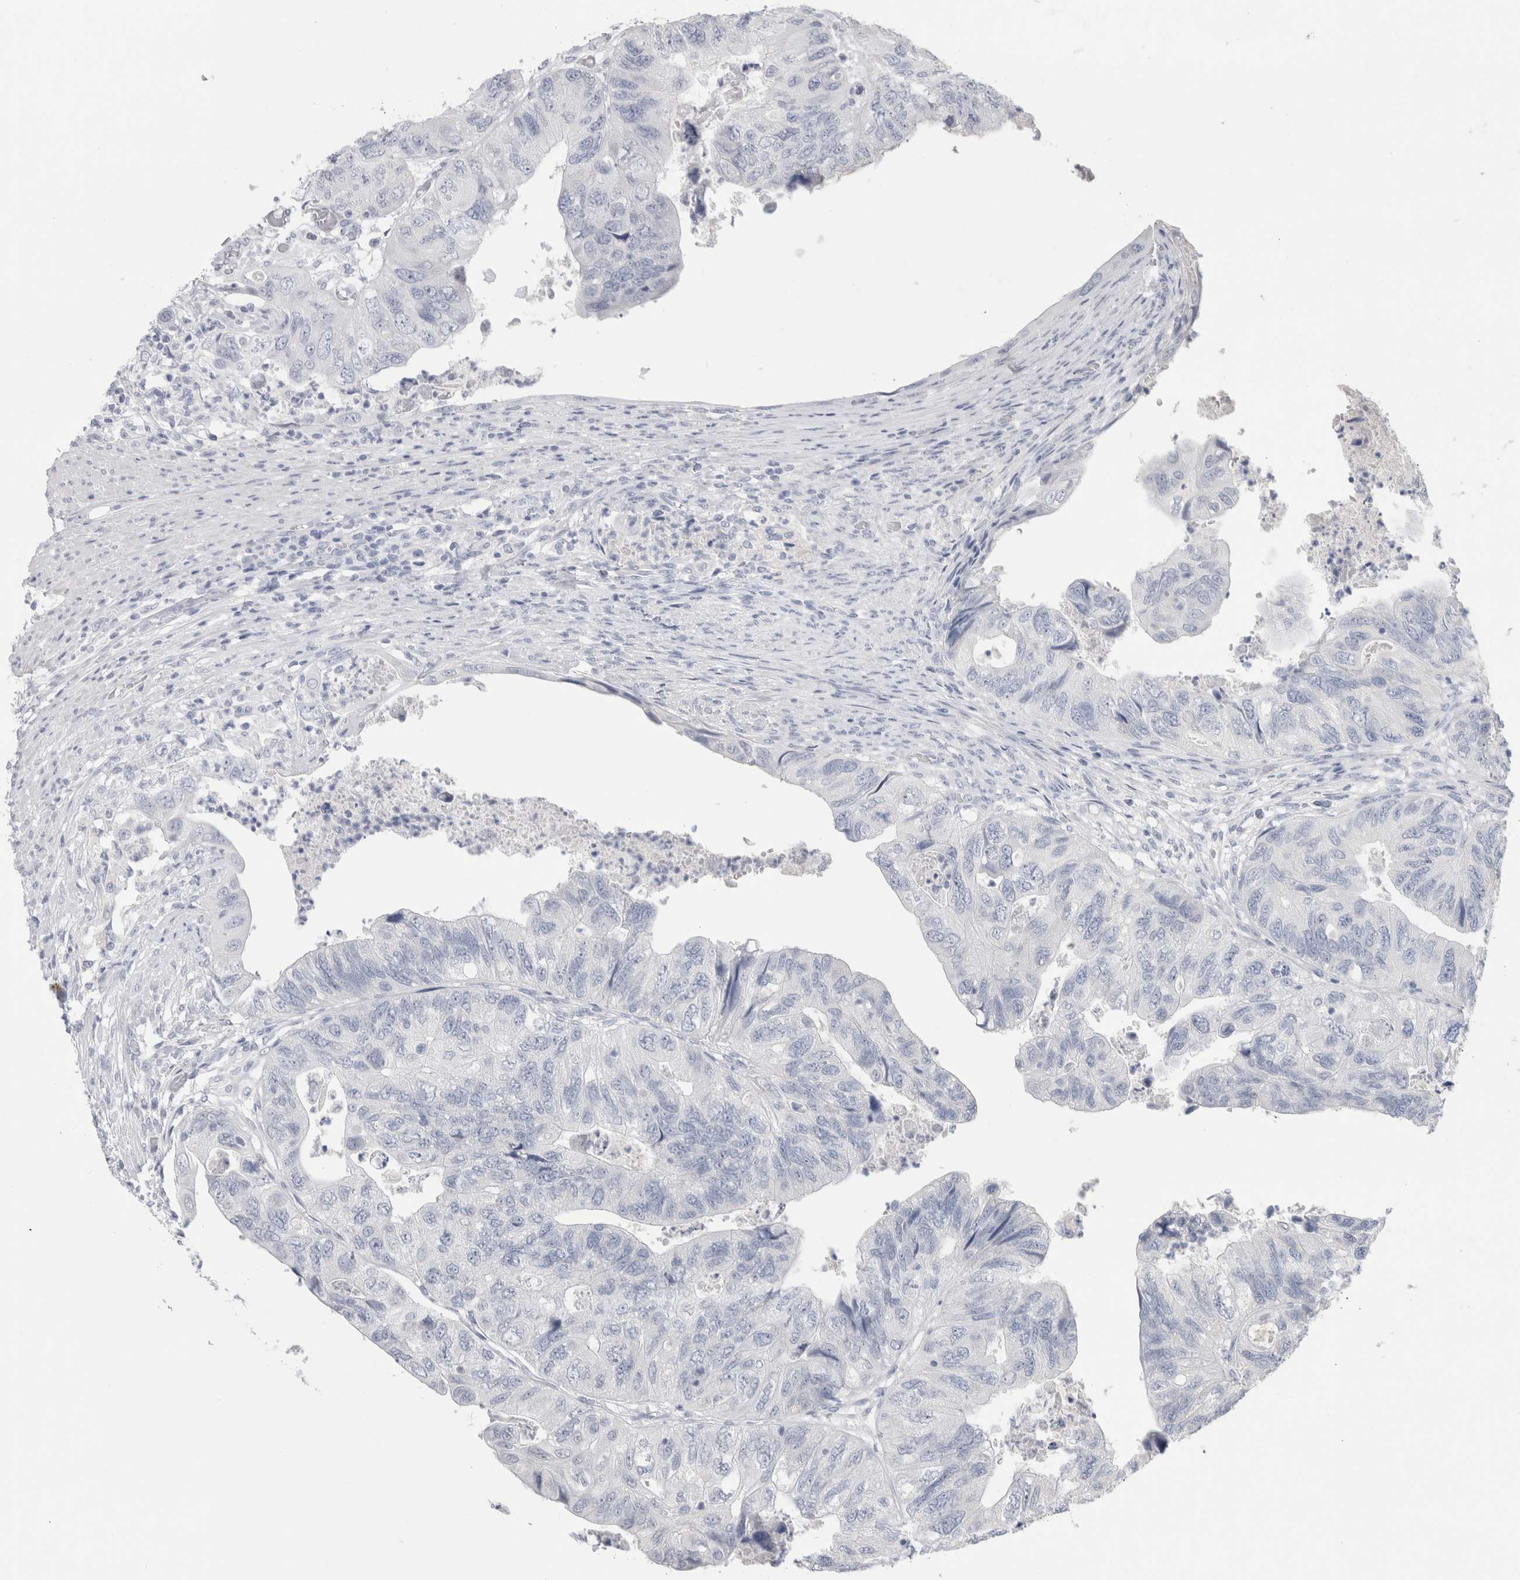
{"staining": {"intensity": "negative", "quantity": "none", "location": "none"}, "tissue": "colorectal cancer", "cell_type": "Tumor cells", "image_type": "cancer", "snomed": [{"axis": "morphology", "description": "Adenocarcinoma, NOS"}, {"axis": "topography", "description": "Rectum"}], "caption": "Immunohistochemistry histopathology image of colorectal cancer stained for a protein (brown), which shows no positivity in tumor cells.", "gene": "SLC6A1", "patient": {"sex": "male", "age": 63}}